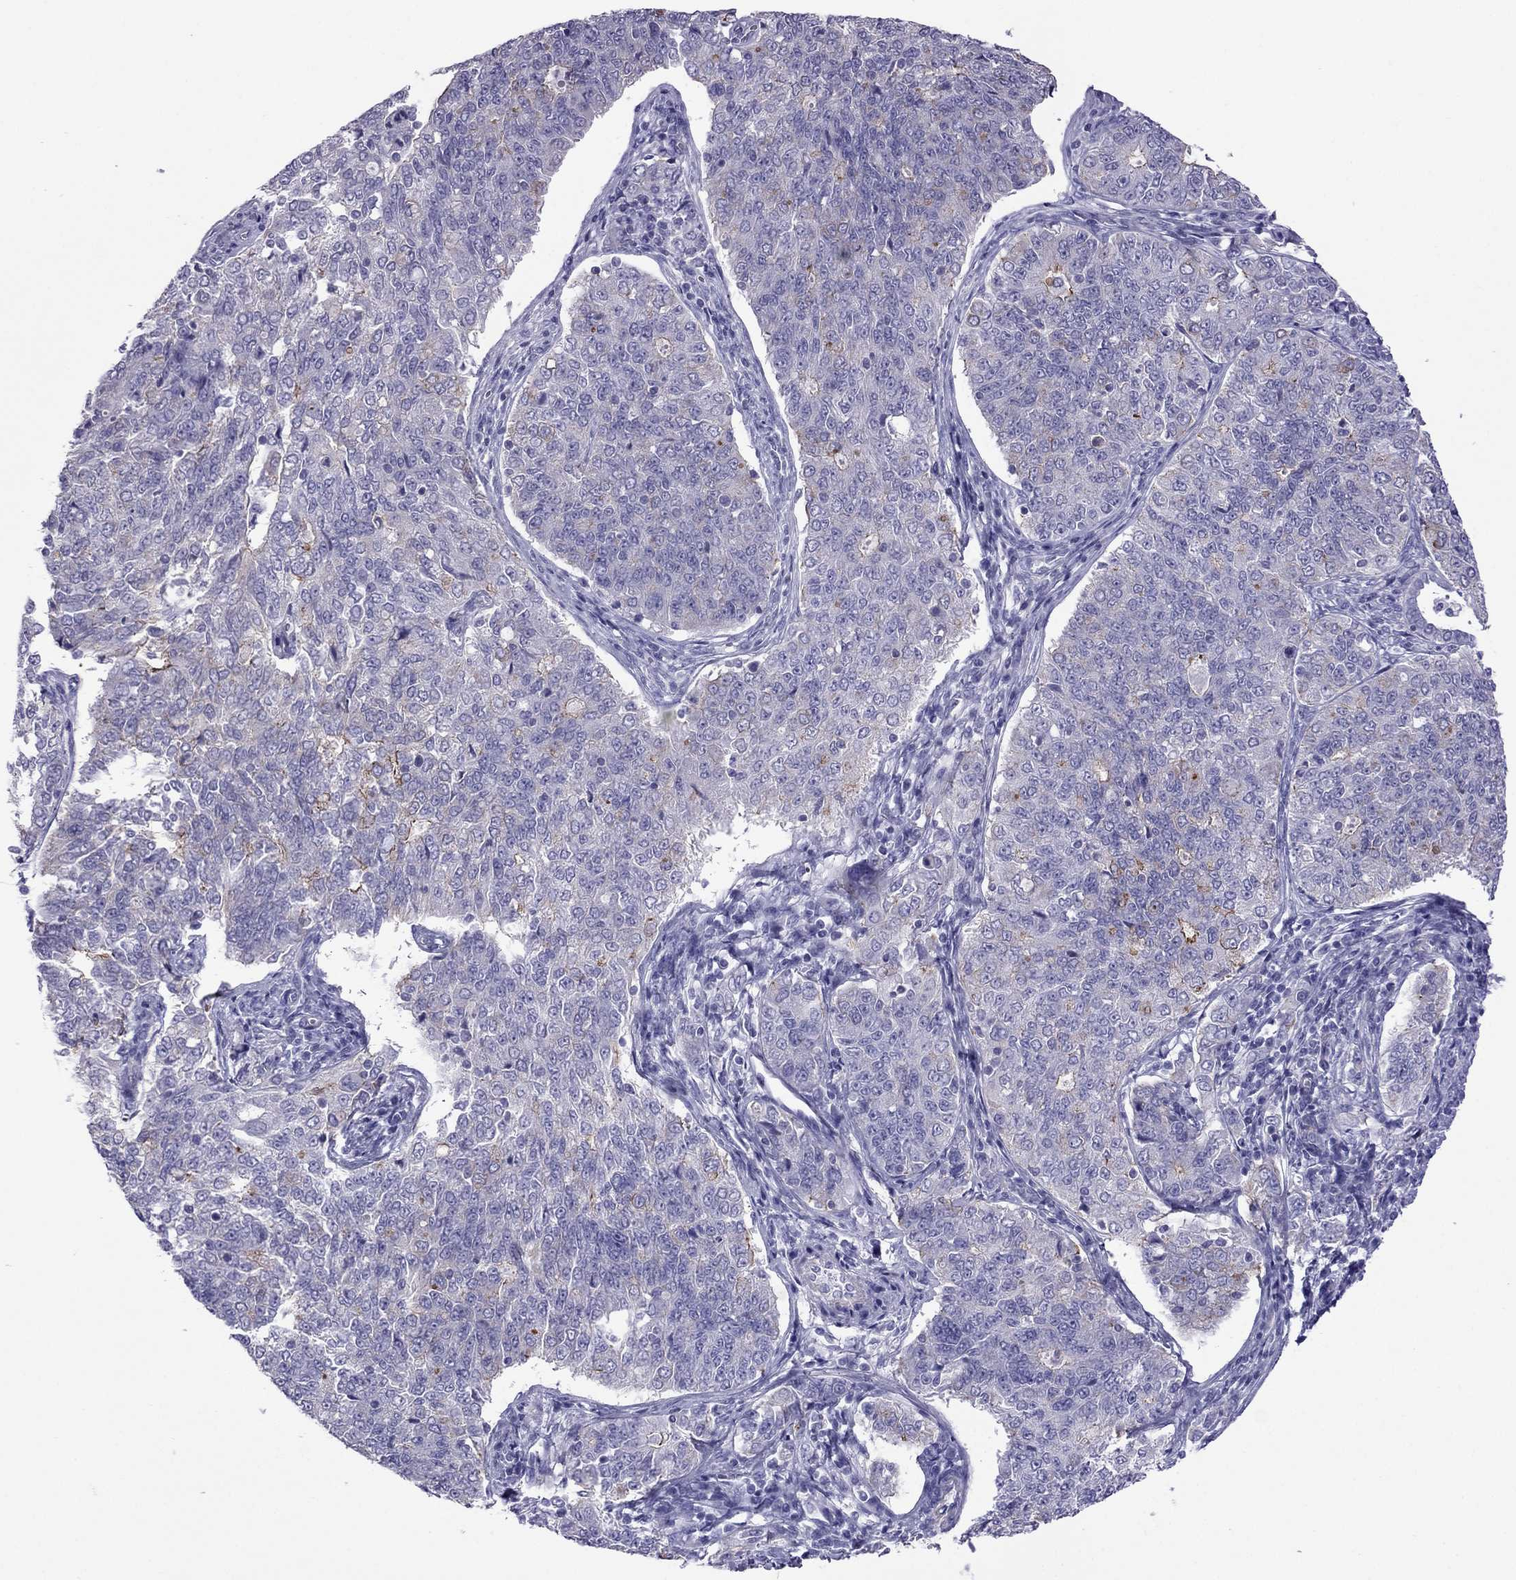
{"staining": {"intensity": "strong", "quantity": "<25%", "location": "cytoplasmic/membranous"}, "tissue": "endometrial cancer", "cell_type": "Tumor cells", "image_type": "cancer", "snomed": [{"axis": "morphology", "description": "Adenocarcinoma, NOS"}, {"axis": "topography", "description": "Endometrium"}], "caption": "Tumor cells demonstrate medium levels of strong cytoplasmic/membranous positivity in approximately <25% of cells in human endometrial cancer. (DAB IHC with brightfield microscopy, high magnification).", "gene": "MYL11", "patient": {"sex": "female", "age": 43}}